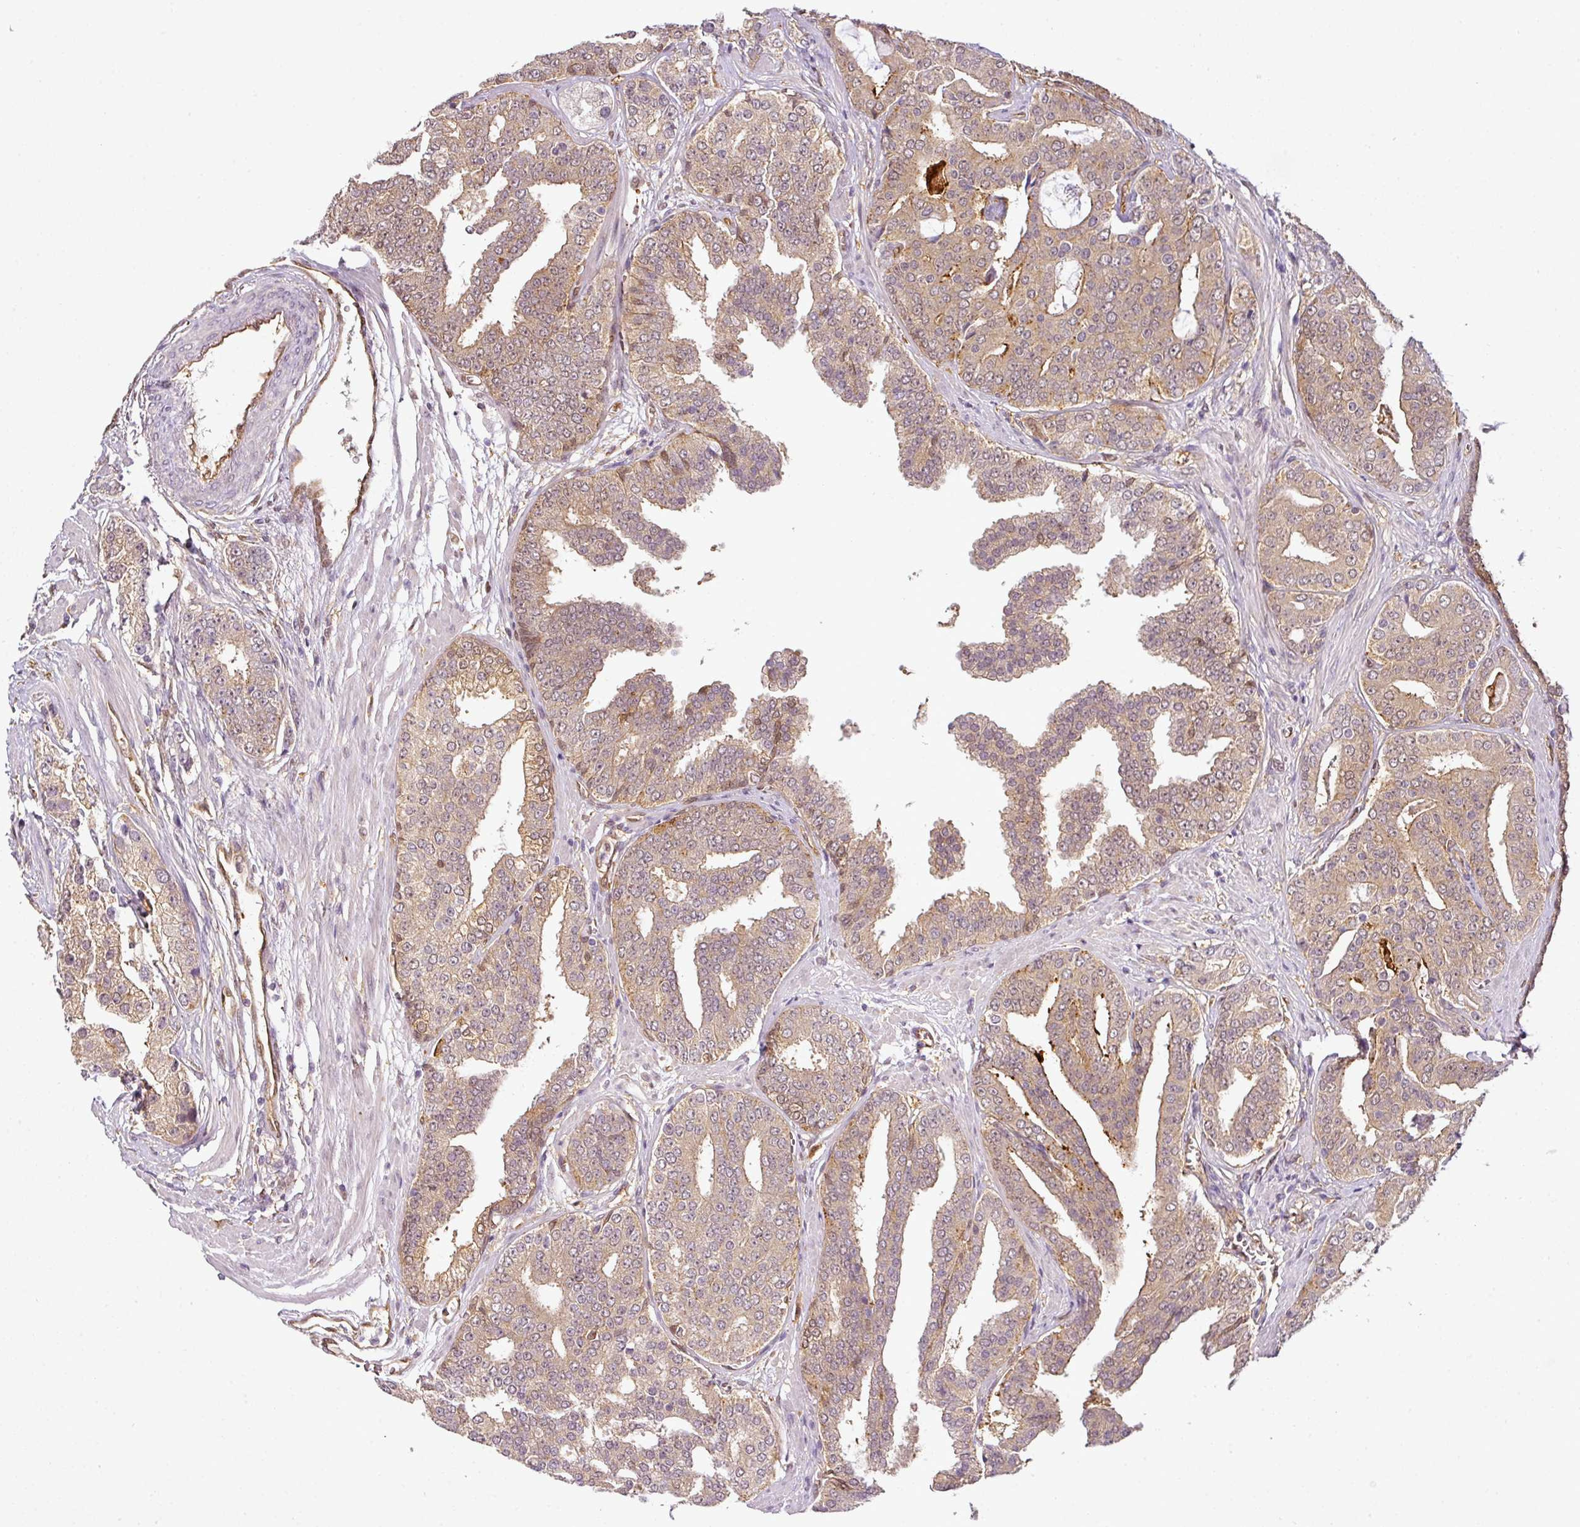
{"staining": {"intensity": "weak", "quantity": "<25%", "location": "cytoplasmic/membranous"}, "tissue": "prostate cancer", "cell_type": "Tumor cells", "image_type": "cancer", "snomed": [{"axis": "morphology", "description": "Adenocarcinoma, High grade"}, {"axis": "topography", "description": "Prostate"}], "caption": "Prostate cancer (high-grade adenocarcinoma) stained for a protein using IHC reveals no expression tumor cells.", "gene": "ANKRD18A", "patient": {"sex": "male", "age": 71}}